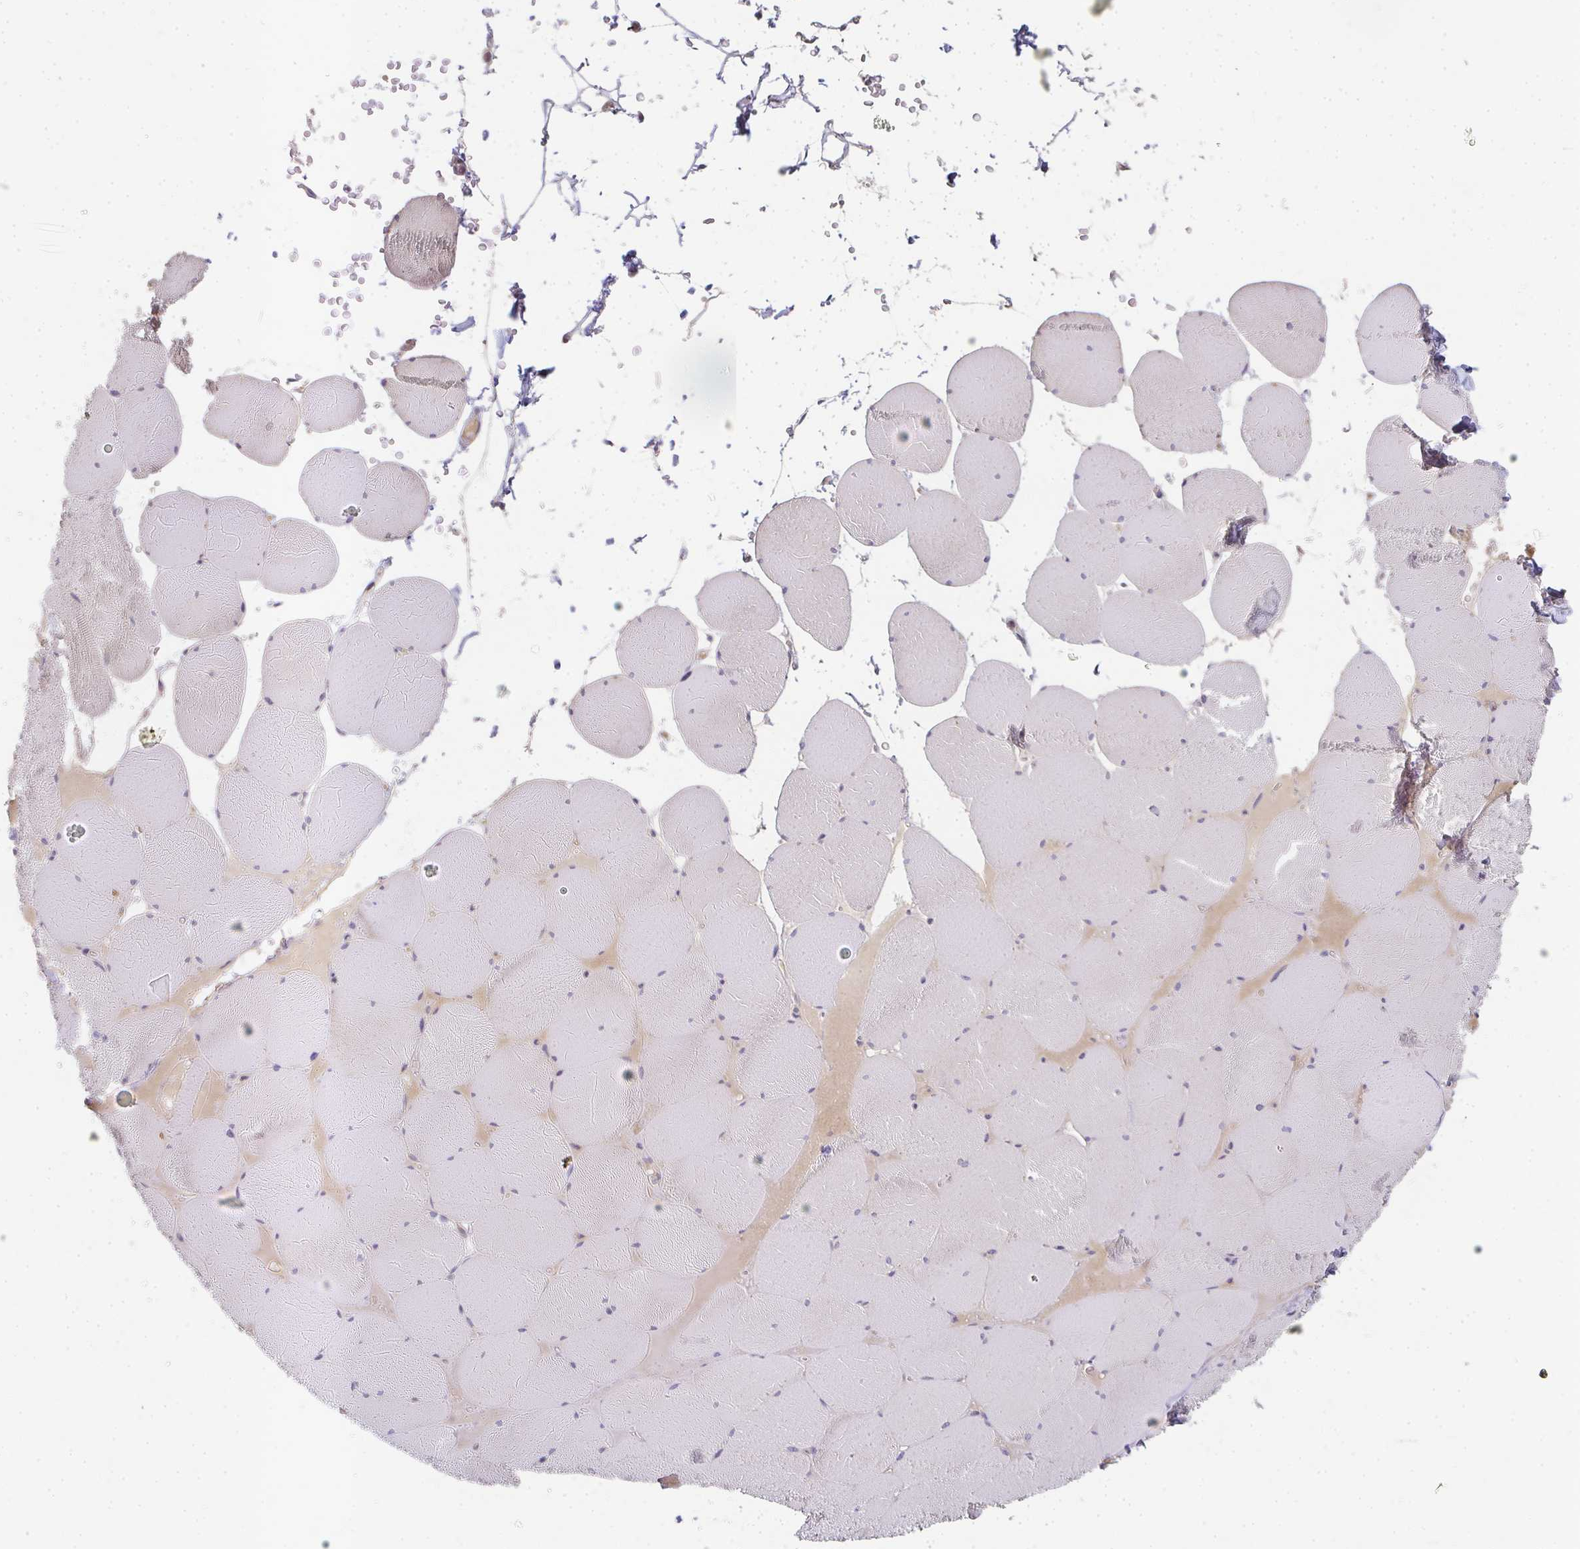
{"staining": {"intensity": "negative", "quantity": "none", "location": "none"}, "tissue": "skeletal muscle", "cell_type": "Myocytes", "image_type": "normal", "snomed": [{"axis": "morphology", "description": "Normal tissue, NOS"}, {"axis": "topography", "description": "Skeletal muscle"}, {"axis": "topography", "description": "Head-Neck"}], "caption": "Immunohistochemistry (IHC) photomicrograph of normal skeletal muscle stained for a protein (brown), which exhibits no expression in myocytes. Nuclei are stained in blue.", "gene": "SLC35B3", "patient": {"sex": "male", "age": 66}}